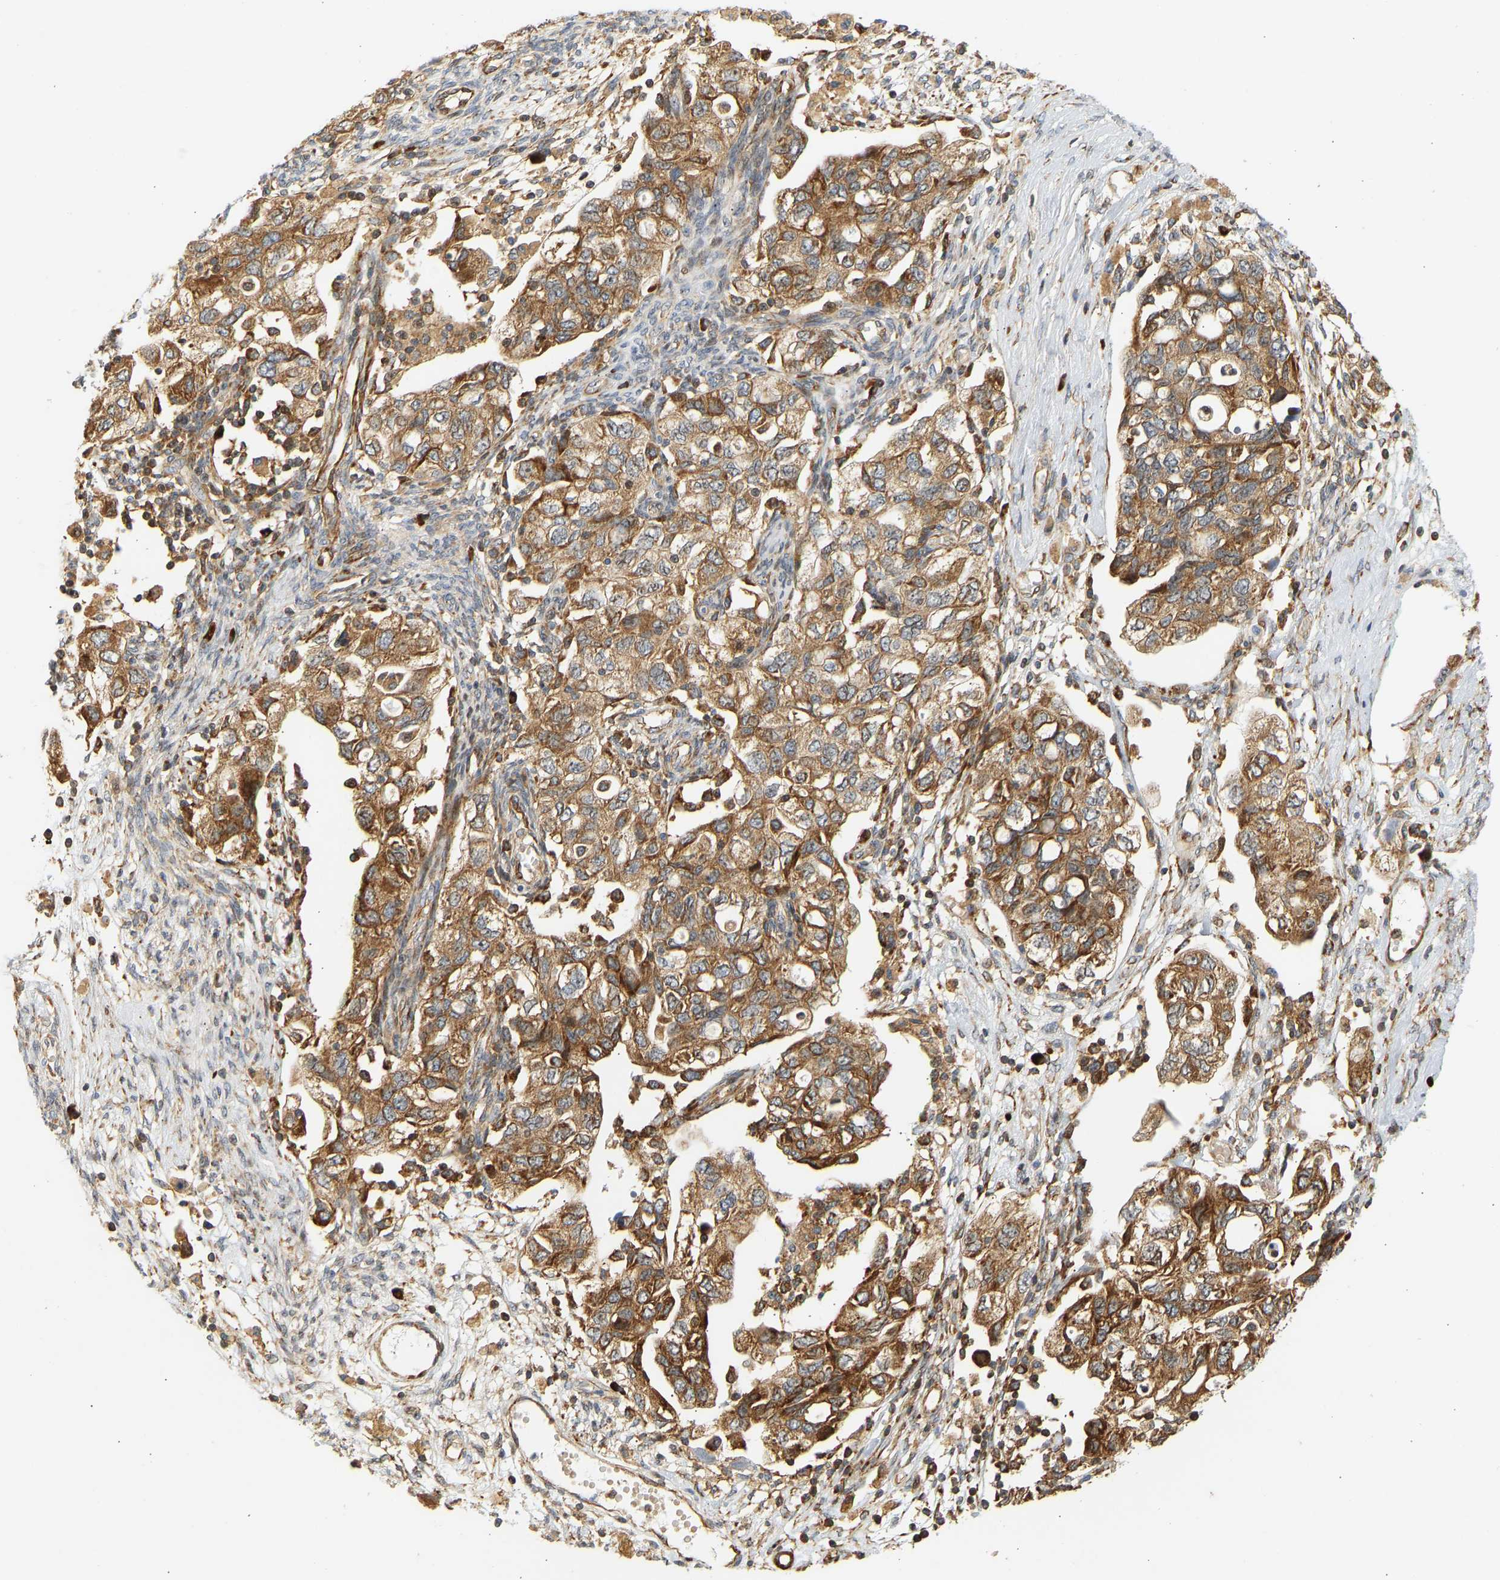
{"staining": {"intensity": "strong", "quantity": ">75%", "location": "cytoplasmic/membranous"}, "tissue": "ovarian cancer", "cell_type": "Tumor cells", "image_type": "cancer", "snomed": [{"axis": "morphology", "description": "Carcinoma, NOS"}, {"axis": "morphology", "description": "Cystadenocarcinoma, serous, NOS"}, {"axis": "topography", "description": "Ovary"}], "caption": "Ovarian cancer (serous cystadenocarcinoma) stained with immunohistochemistry displays strong cytoplasmic/membranous staining in about >75% of tumor cells. (Brightfield microscopy of DAB IHC at high magnification).", "gene": "RPS14", "patient": {"sex": "female", "age": 69}}